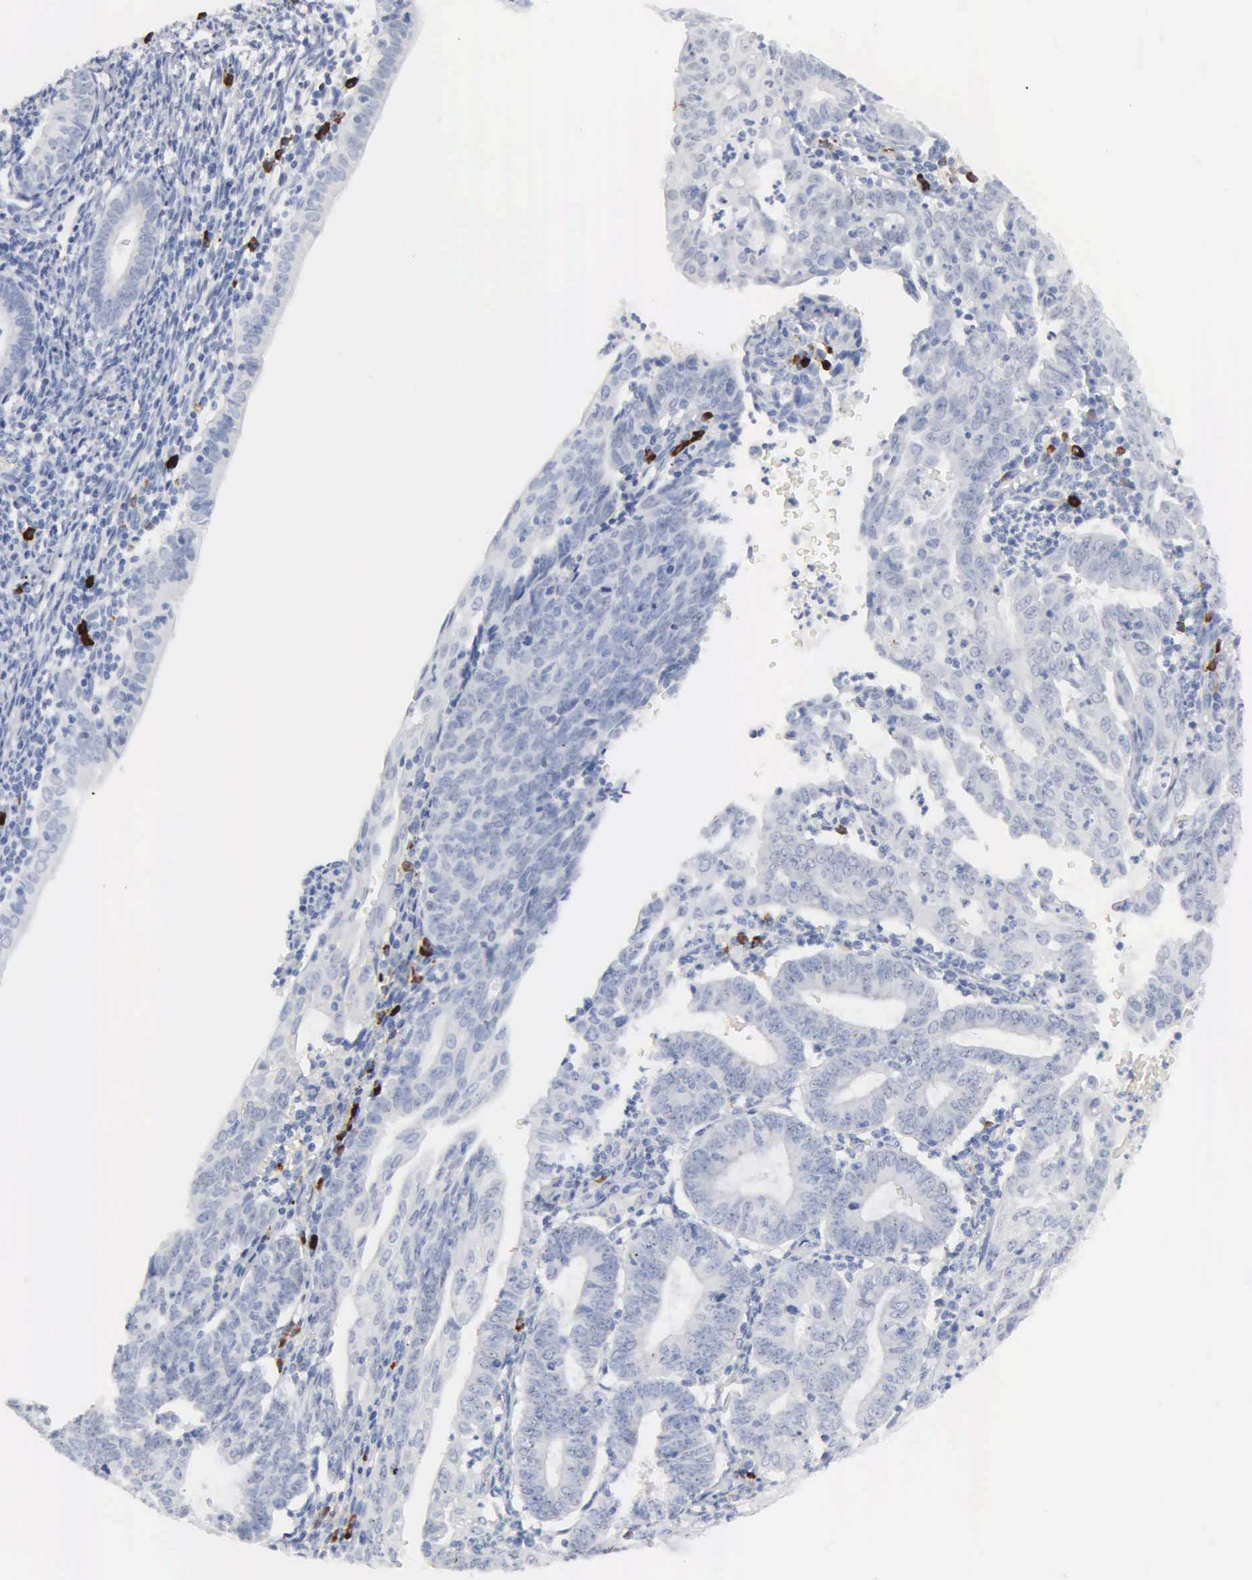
{"staining": {"intensity": "negative", "quantity": "none", "location": "none"}, "tissue": "endometrial cancer", "cell_type": "Tumor cells", "image_type": "cancer", "snomed": [{"axis": "morphology", "description": "Adenocarcinoma, NOS"}, {"axis": "topography", "description": "Endometrium"}], "caption": "A micrograph of human endometrial cancer (adenocarcinoma) is negative for staining in tumor cells.", "gene": "ASPHD2", "patient": {"sex": "female", "age": 60}}